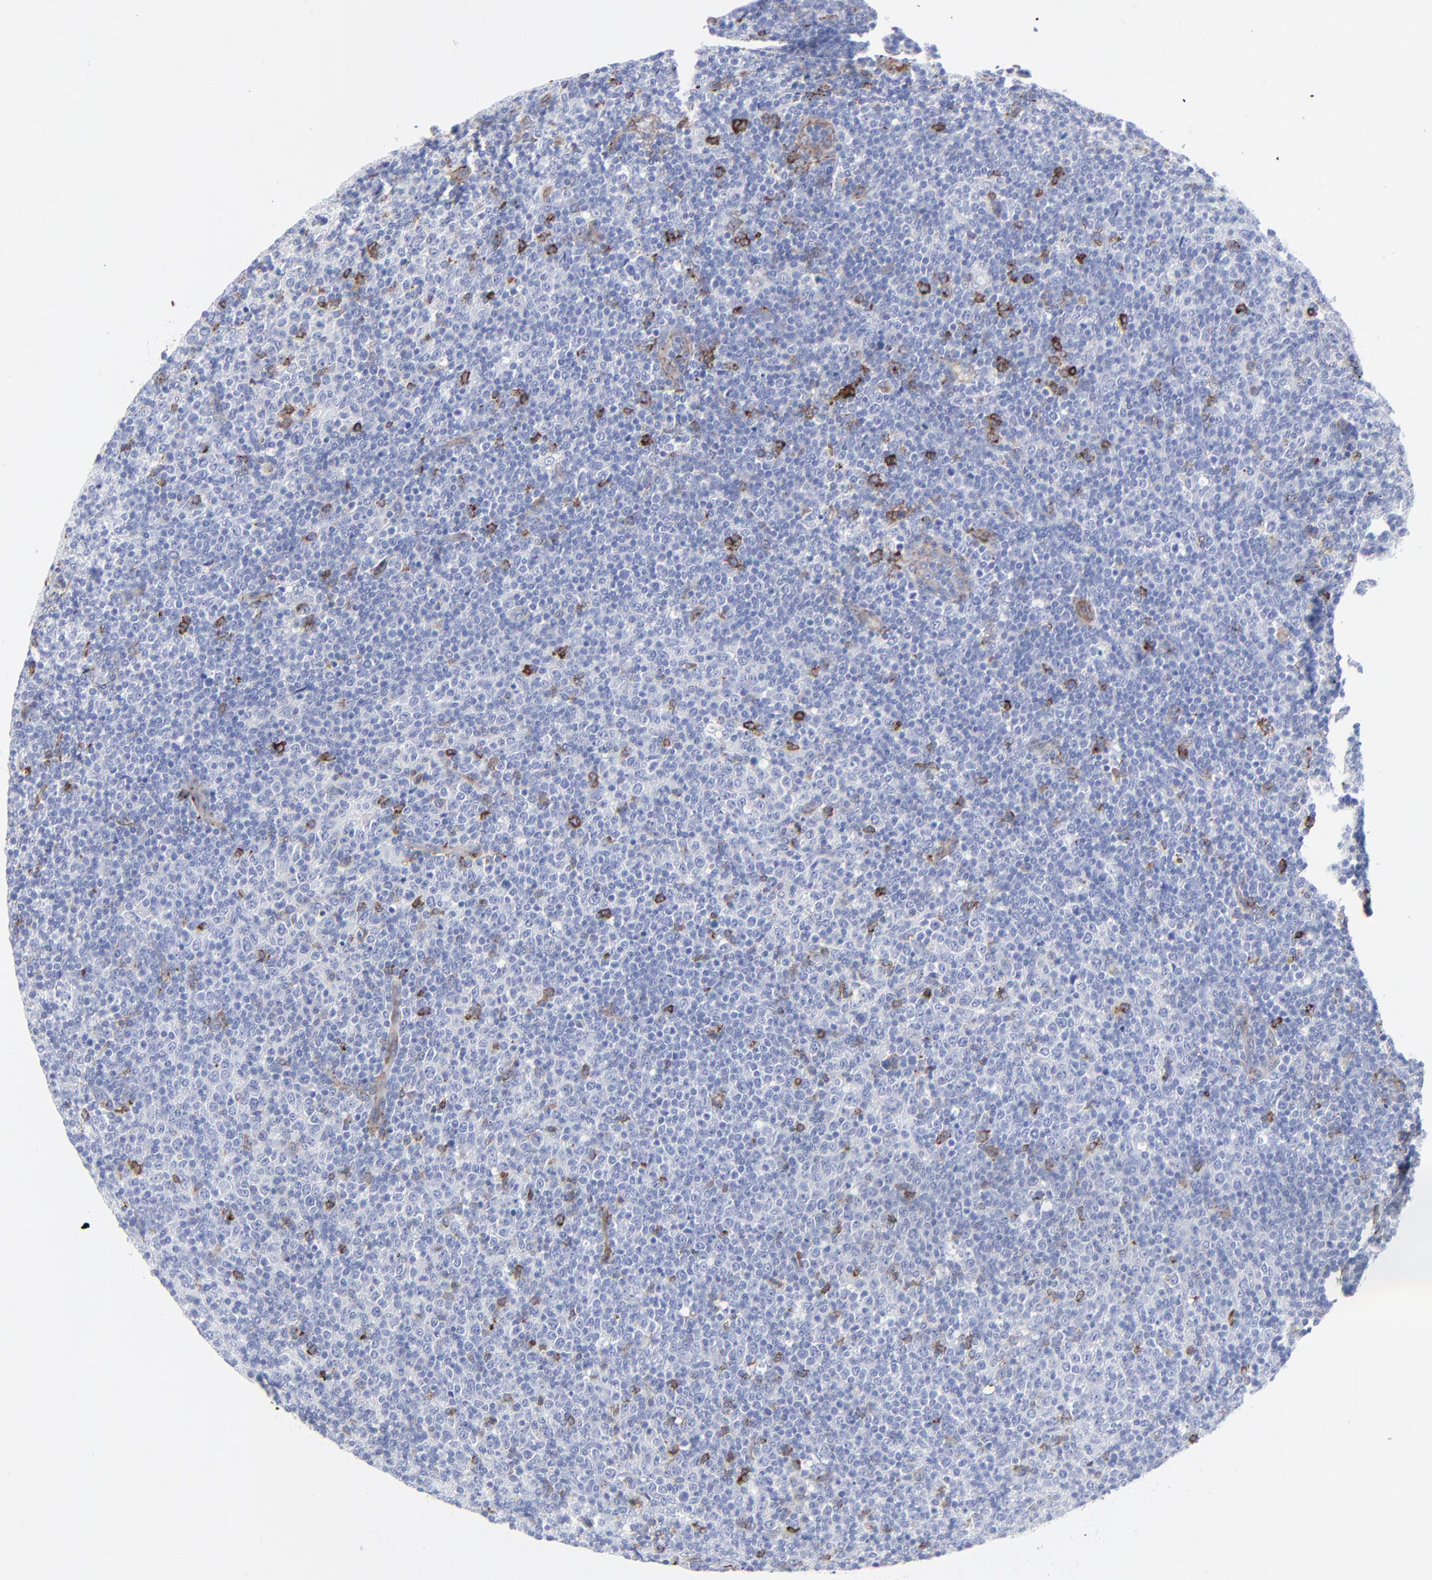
{"staining": {"intensity": "negative", "quantity": "none", "location": "none"}, "tissue": "lymphoma", "cell_type": "Tumor cells", "image_type": "cancer", "snomed": [{"axis": "morphology", "description": "Malignant lymphoma, non-Hodgkin's type, Low grade"}, {"axis": "topography", "description": "Lymph node"}], "caption": "Tumor cells are negative for protein expression in human lymphoma.", "gene": "CAV1", "patient": {"sex": "male", "age": 70}}